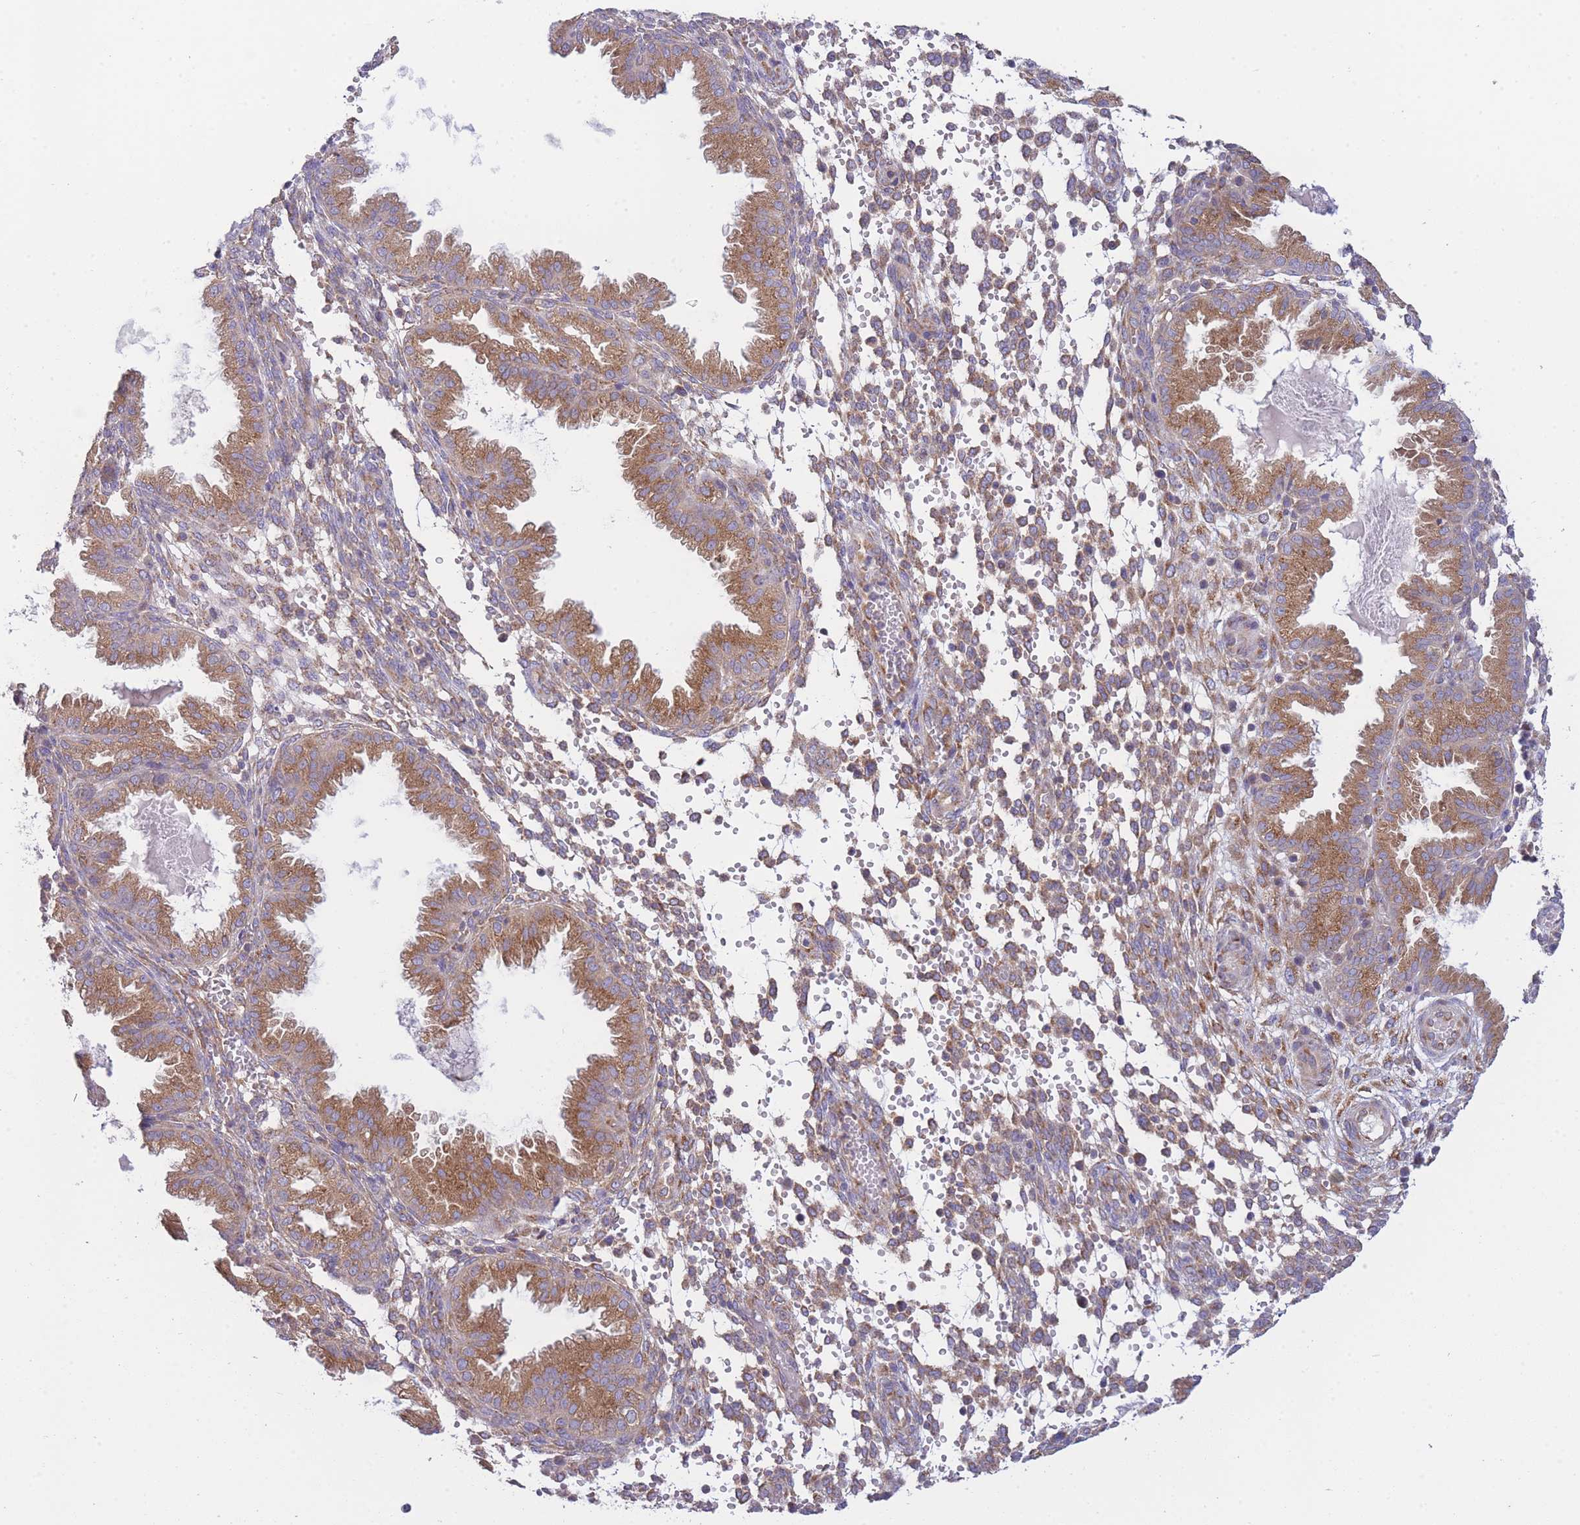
{"staining": {"intensity": "moderate", "quantity": "25%-75%", "location": "cytoplasmic/membranous"}, "tissue": "endometrium", "cell_type": "Cells in endometrial stroma", "image_type": "normal", "snomed": [{"axis": "morphology", "description": "Normal tissue, NOS"}, {"axis": "topography", "description": "Endometrium"}], "caption": "Protein expression analysis of benign endometrium reveals moderate cytoplasmic/membranous expression in about 25%-75% of cells in endometrial stroma.", "gene": "COPG1", "patient": {"sex": "female", "age": 33}}